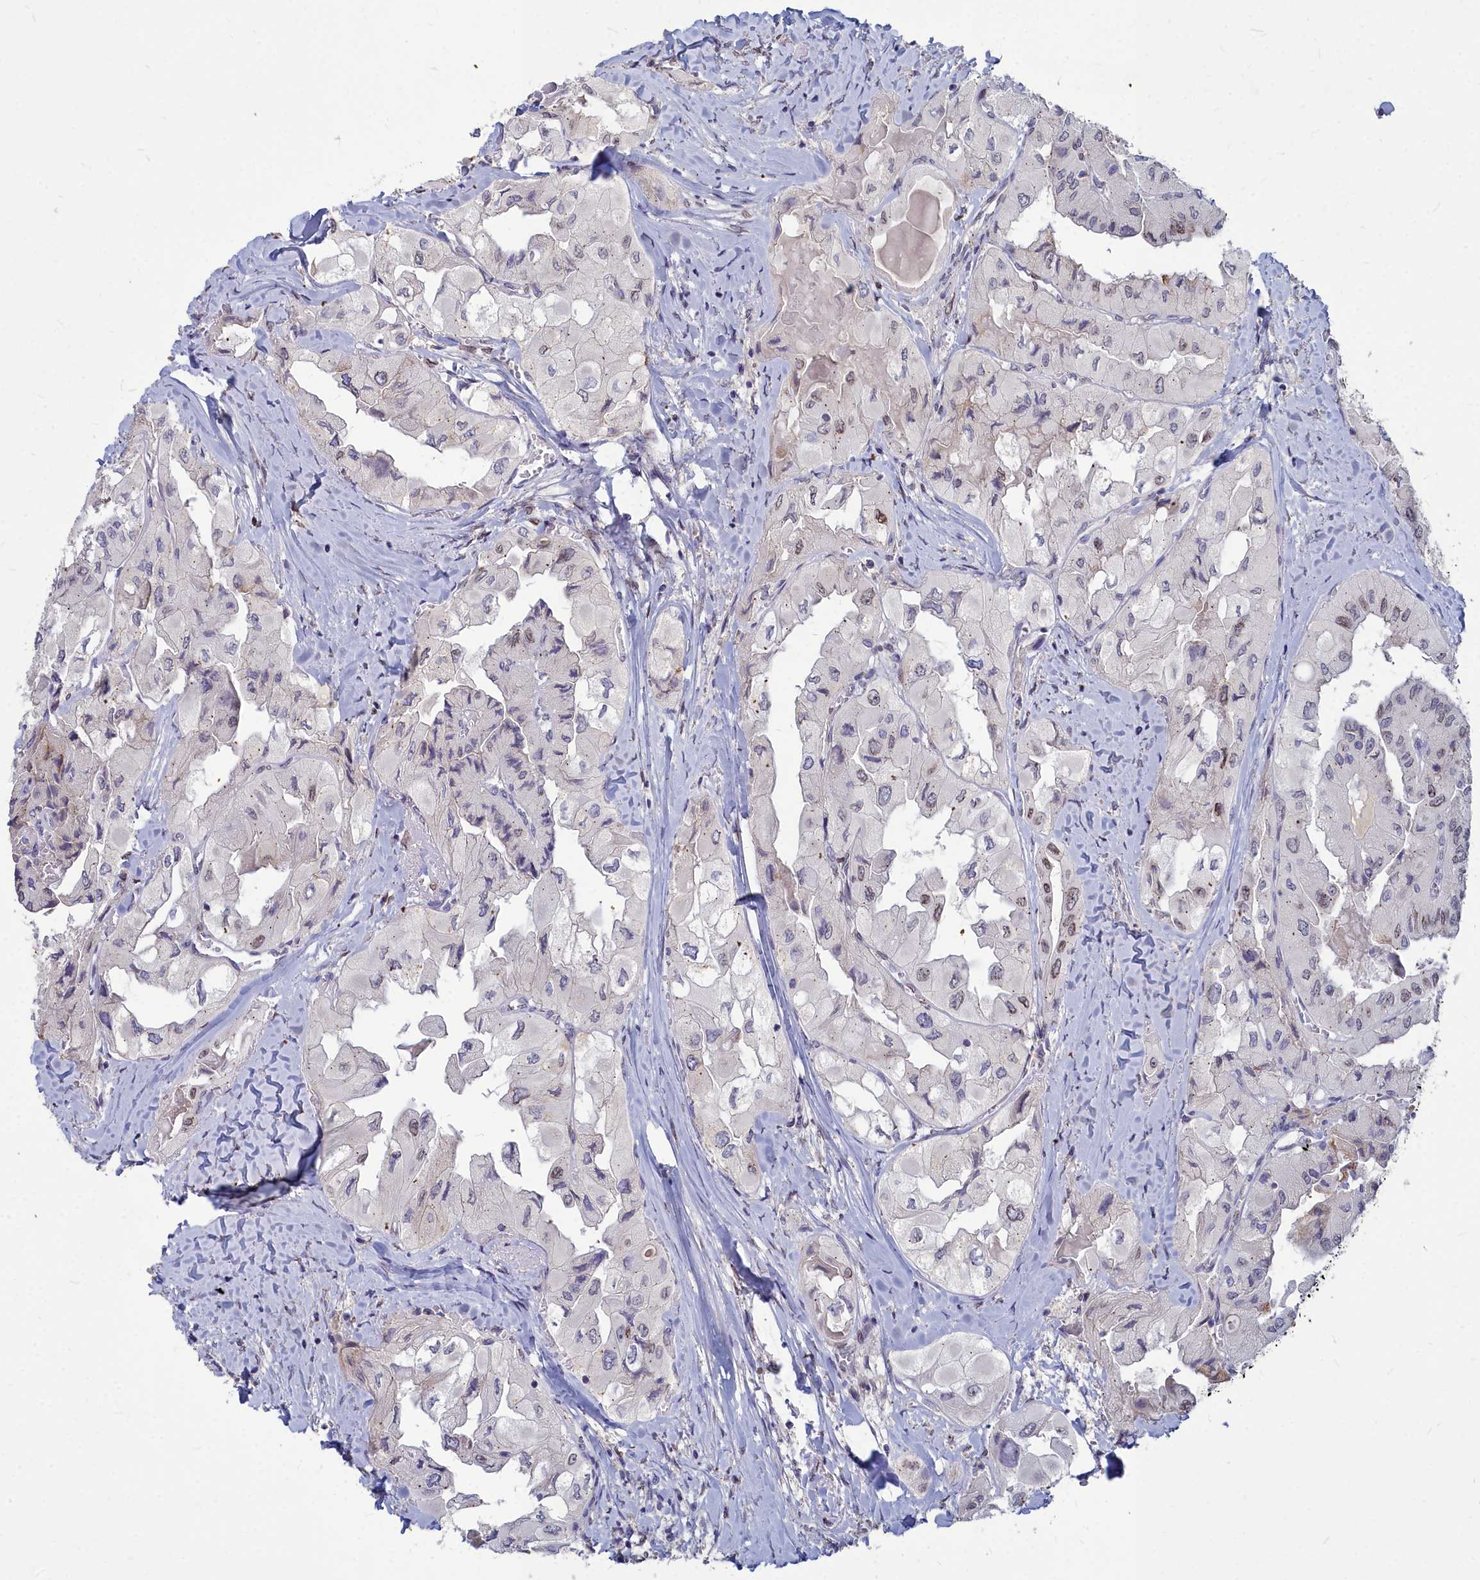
{"staining": {"intensity": "weak", "quantity": "<25%", "location": "nuclear"}, "tissue": "thyroid cancer", "cell_type": "Tumor cells", "image_type": "cancer", "snomed": [{"axis": "morphology", "description": "Normal tissue, NOS"}, {"axis": "morphology", "description": "Papillary adenocarcinoma, NOS"}, {"axis": "topography", "description": "Thyroid gland"}], "caption": "An image of thyroid papillary adenocarcinoma stained for a protein reveals no brown staining in tumor cells.", "gene": "NOXA1", "patient": {"sex": "female", "age": 59}}